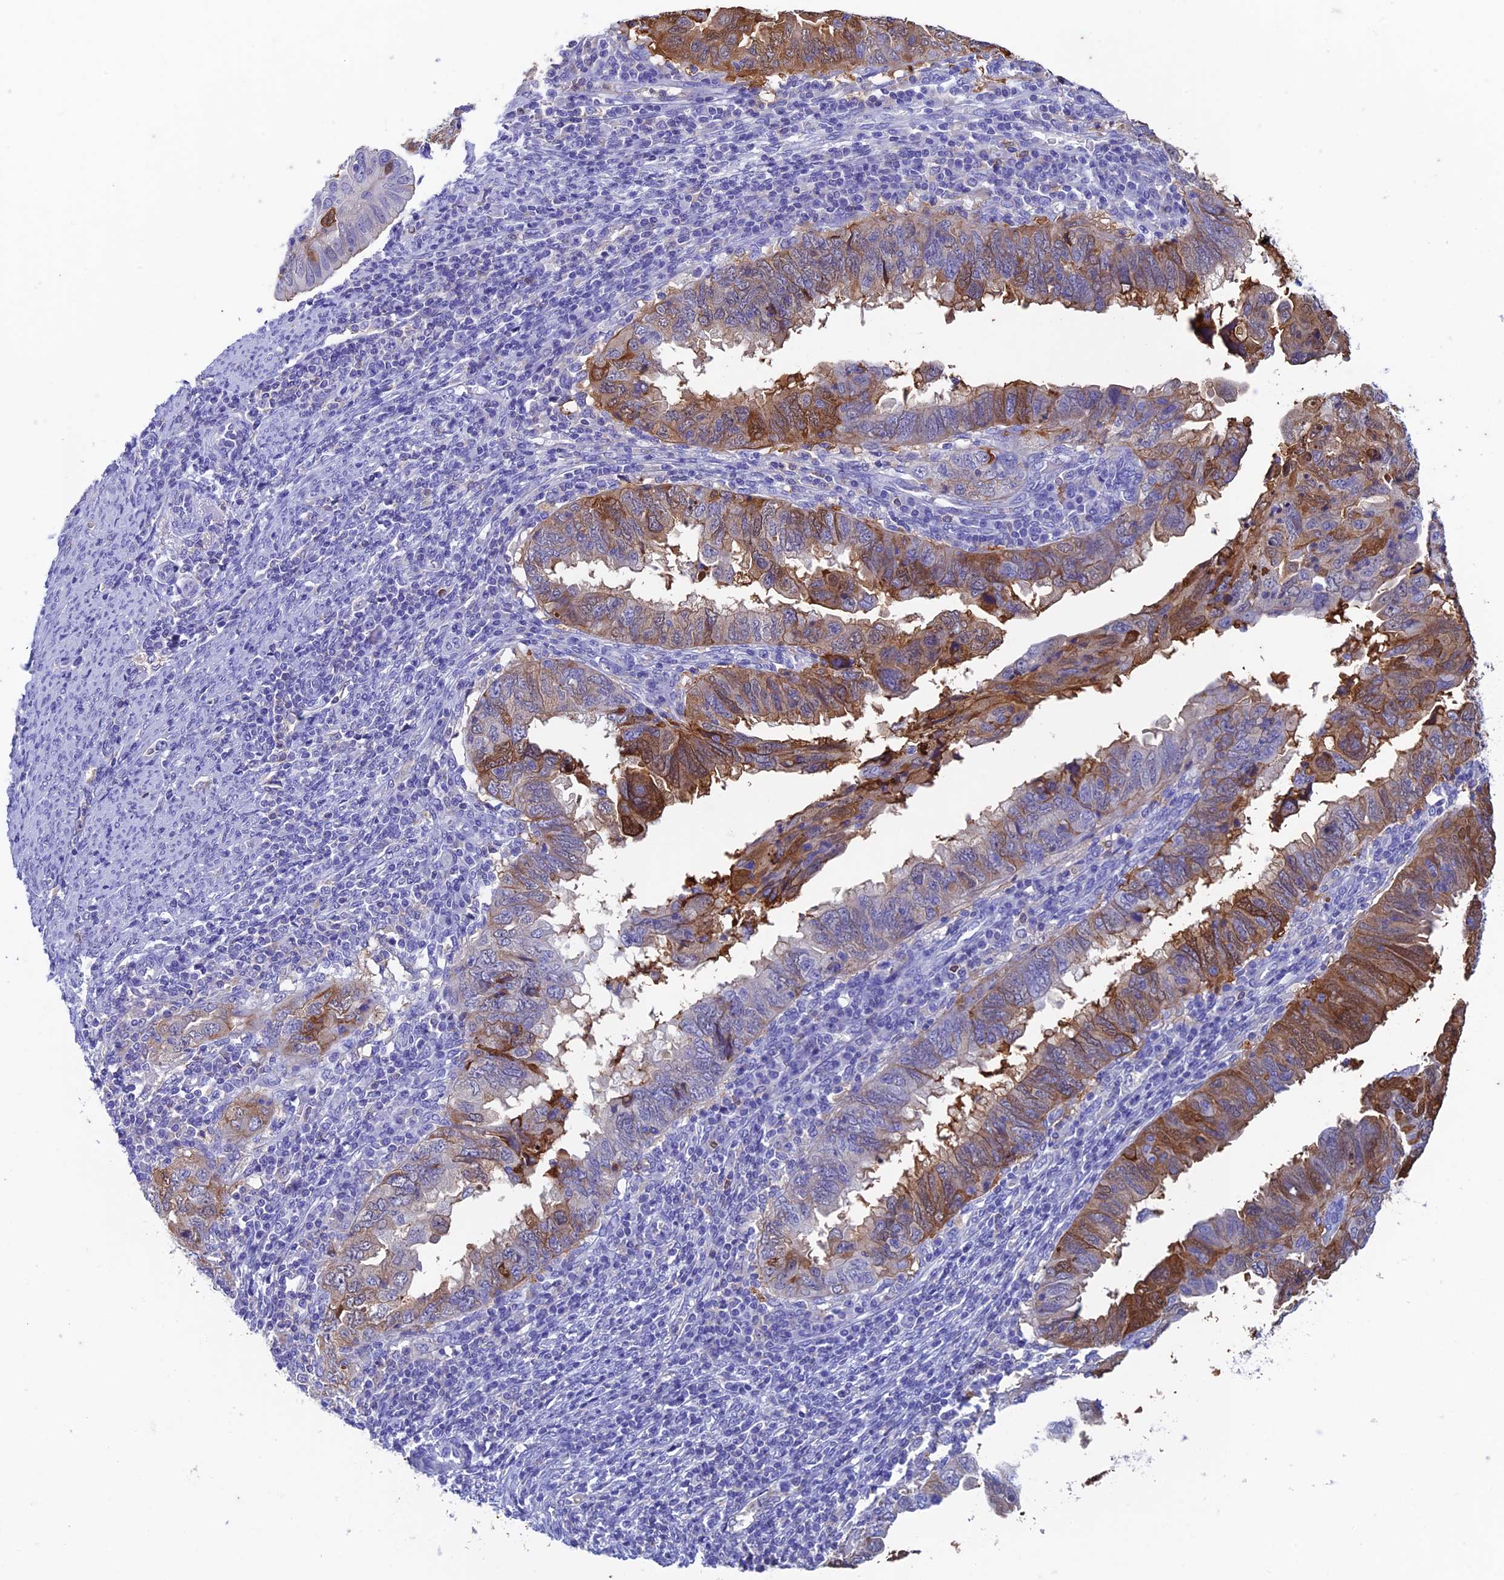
{"staining": {"intensity": "moderate", "quantity": "25%-75%", "location": "cytoplasmic/membranous"}, "tissue": "endometrial cancer", "cell_type": "Tumor cells", "image_type": "cancer", "snomed": [{"axis": "morphology", "description": "Adenocarcinoma, NOS"}, {"axis": "topography", "description": "Uterus"}], "caption": "Adenocarcinoma (endometrial) stained with DAB (3,3'-diaminobenzidine) IHC shows medium levels of moderate cytoplasmic/membranous staining in about 25%-75% of tumor cells. The protein is stained brown, and the nuclei are stained in blue (DAB IHC with brightfield microscopy, high magnification).", "gene": "FGF7", "patient": {"sex": "female", "age": 77}}